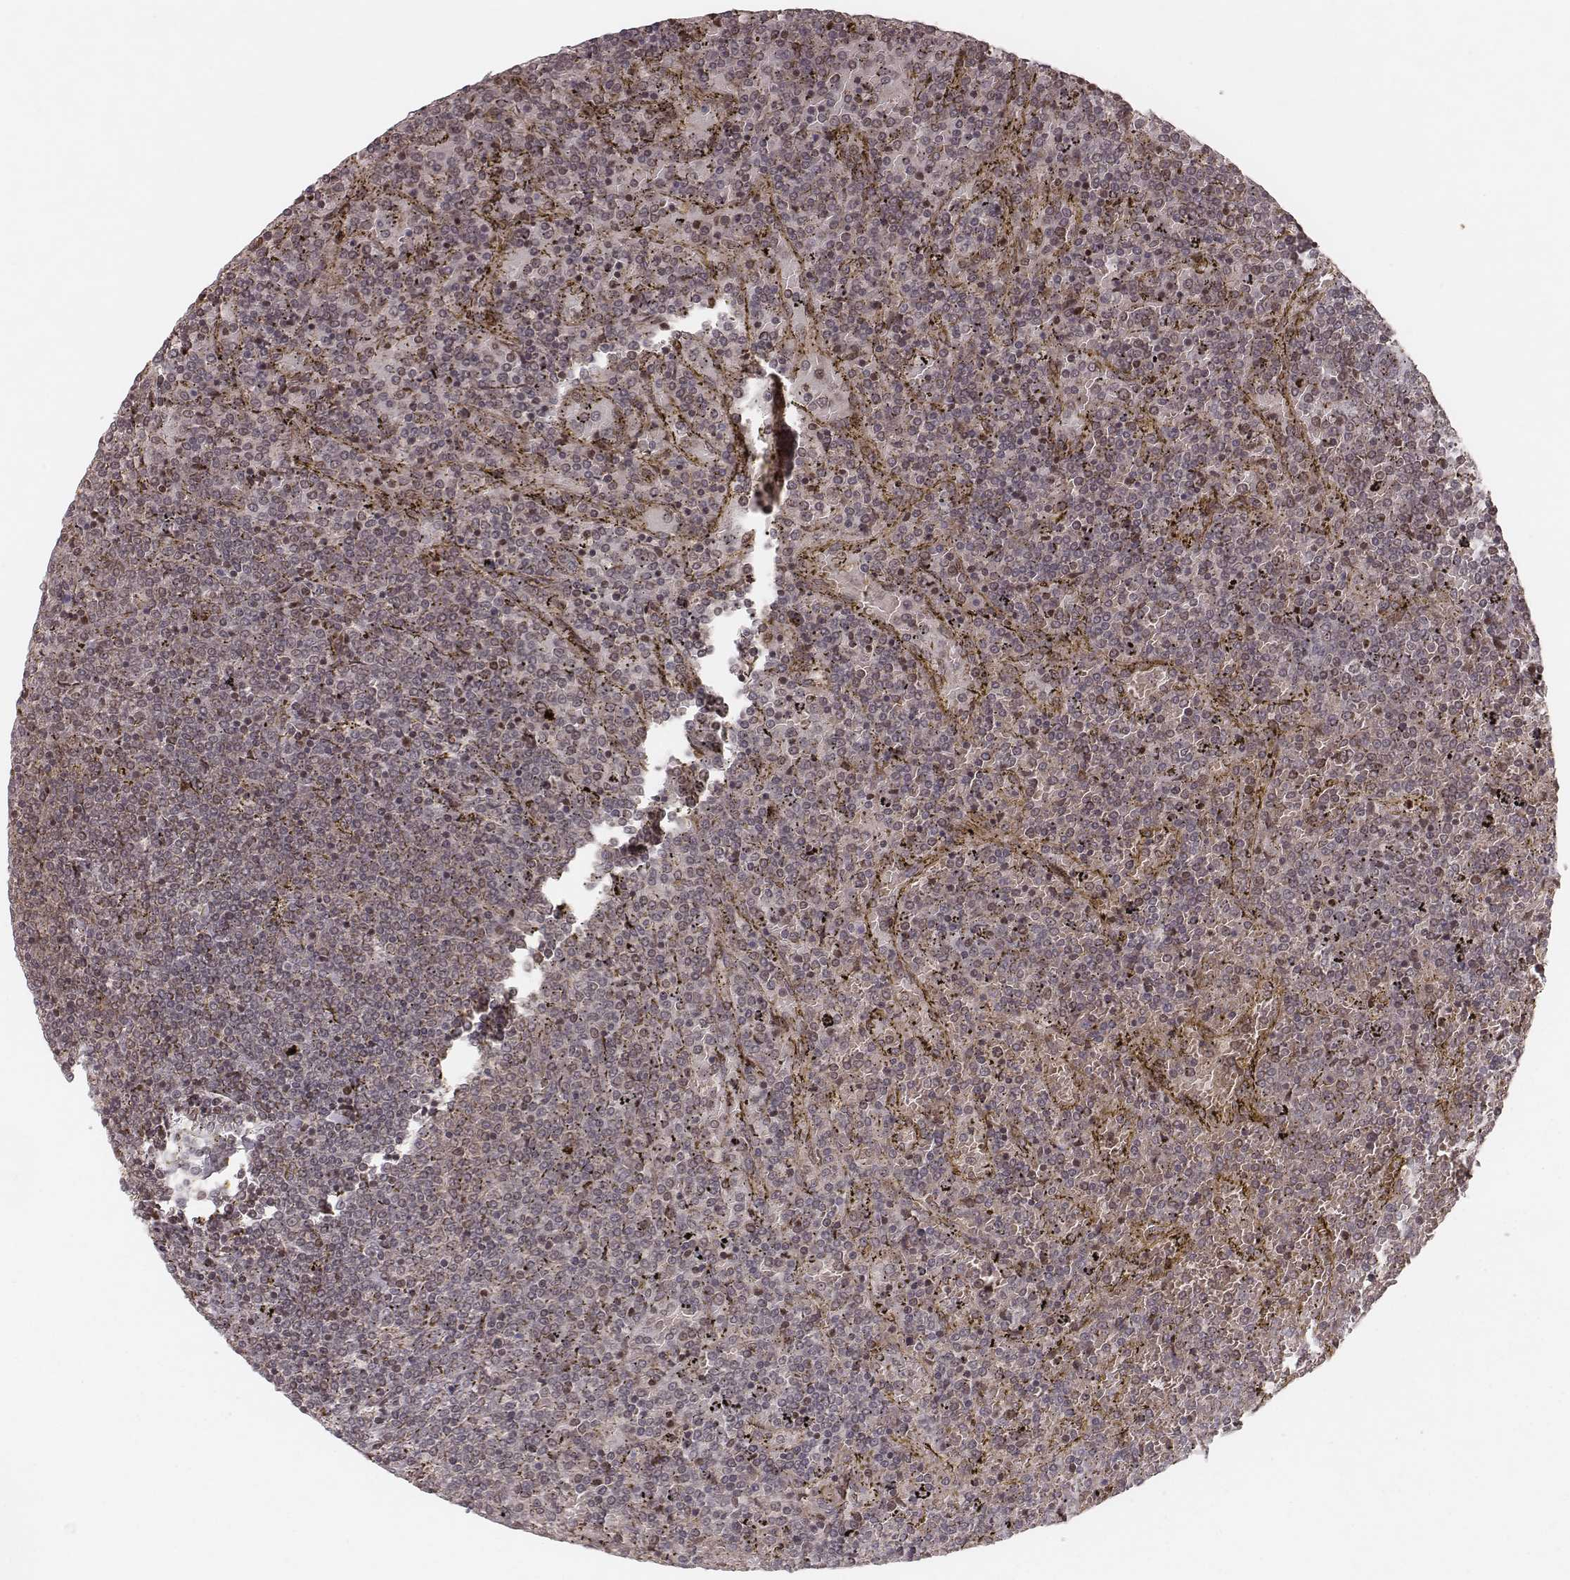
{"staining": {"intensity": "negative", "quantity": "none", "location": "none"}, "tissue": "lymphoma", "cell_type": "Tumor cells", "image_type": "cancer", "snomed": [{"axis": "morphology", "description": "Malignant lymphoma, non-Hodgkin's type, Low grade"}, {"axis": "topography", "description": "Spleen"}], "caption": "Immunohistochemistry (IHC) histopathology image of neoplastic tissue: lymphoma stained with DAB (3,3'-diaminobenzidine) reveals no significant protein staining in tumor cells.", "gene": "MYO19", "patient": {"sex": "female", "age": 77}}